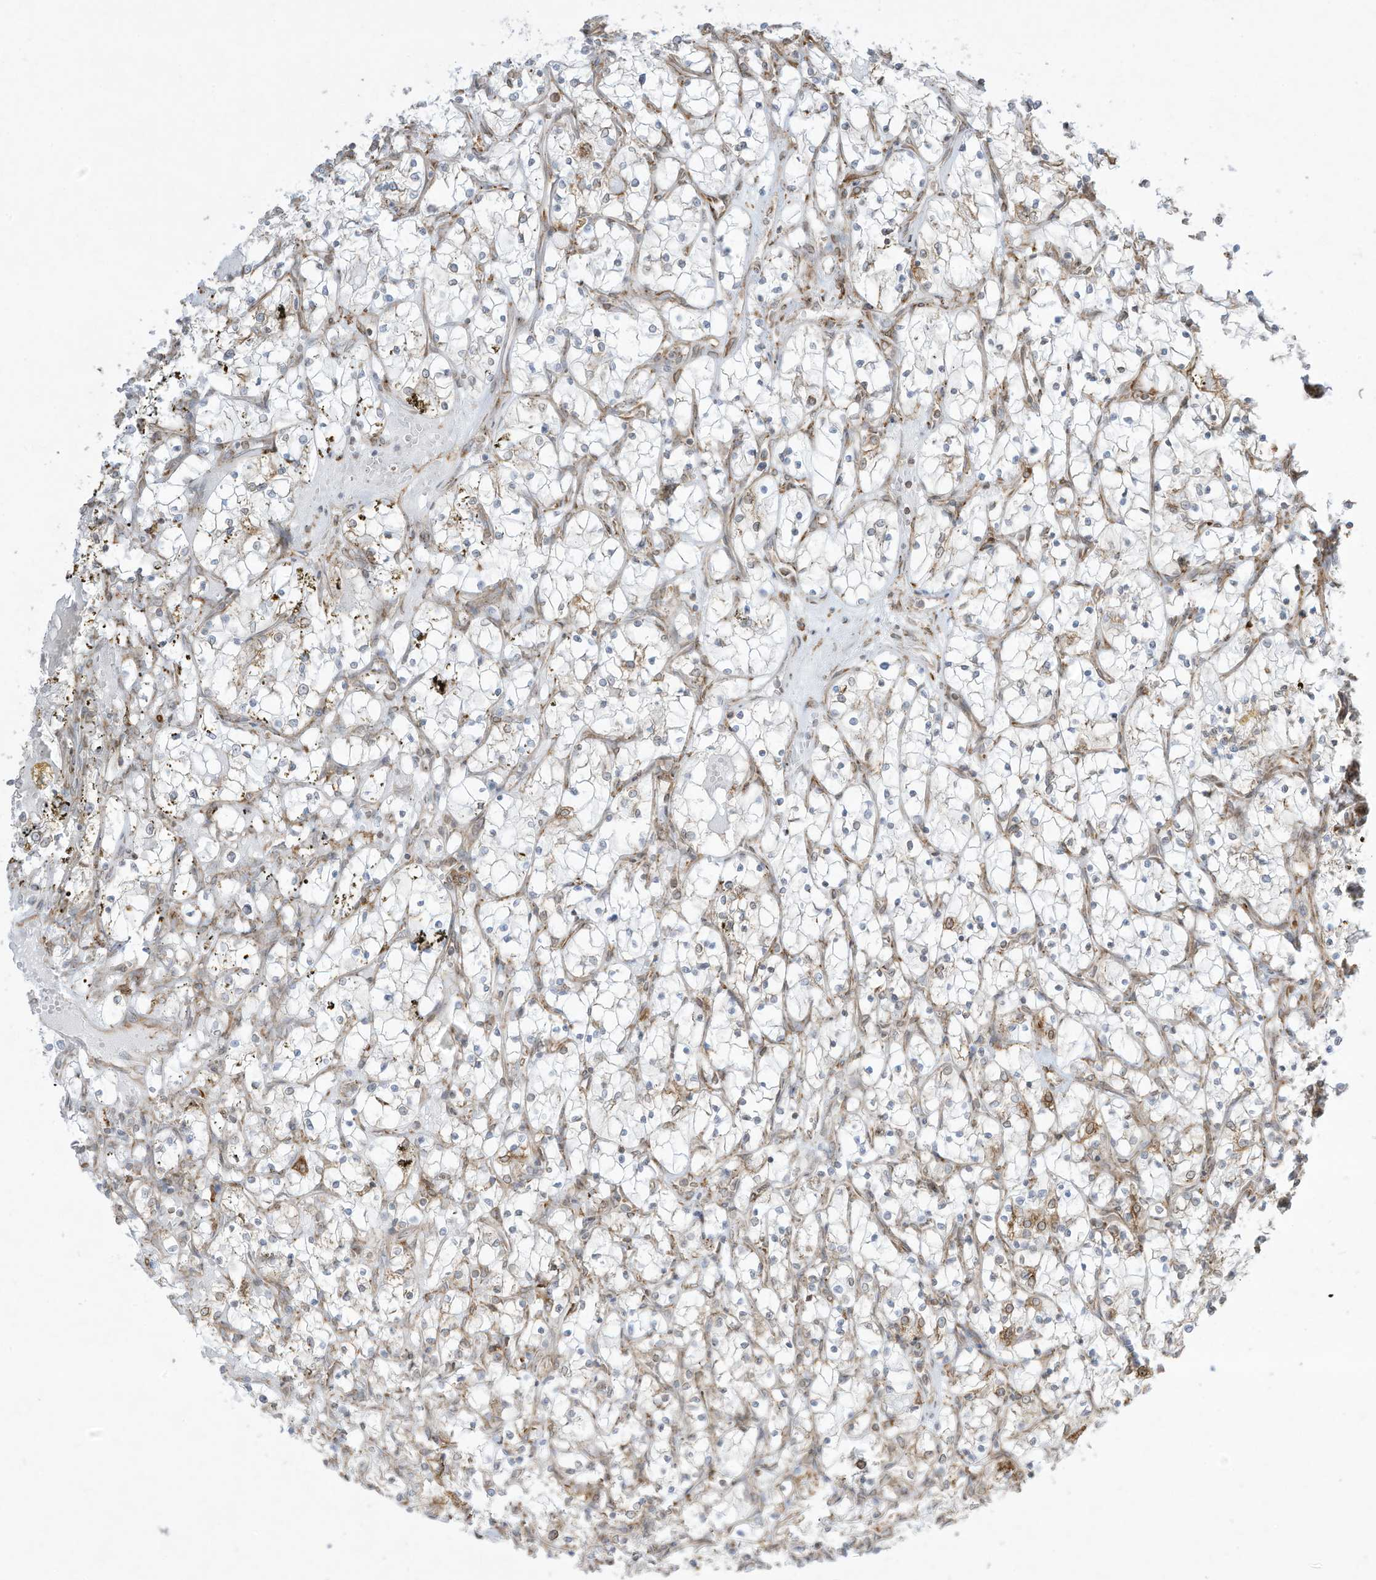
{"staining": {"intensity": "negative", "quantity": "none", "location": "none"}, "tissue": "renal cancer", "cell_type": "Tumor cells", "image_type": "cancer", "snomed": [{"axis": "morphology", "description": "Adenocarcinoma, NOS"}, {"axis": "topography", "description": "Kidney"}], "caption": "Tumor cells are negative for brown protein staining in adenocarcinoma (renal).", "gene": "PTK6", "patient": {"sex": "female", "age": 69}}